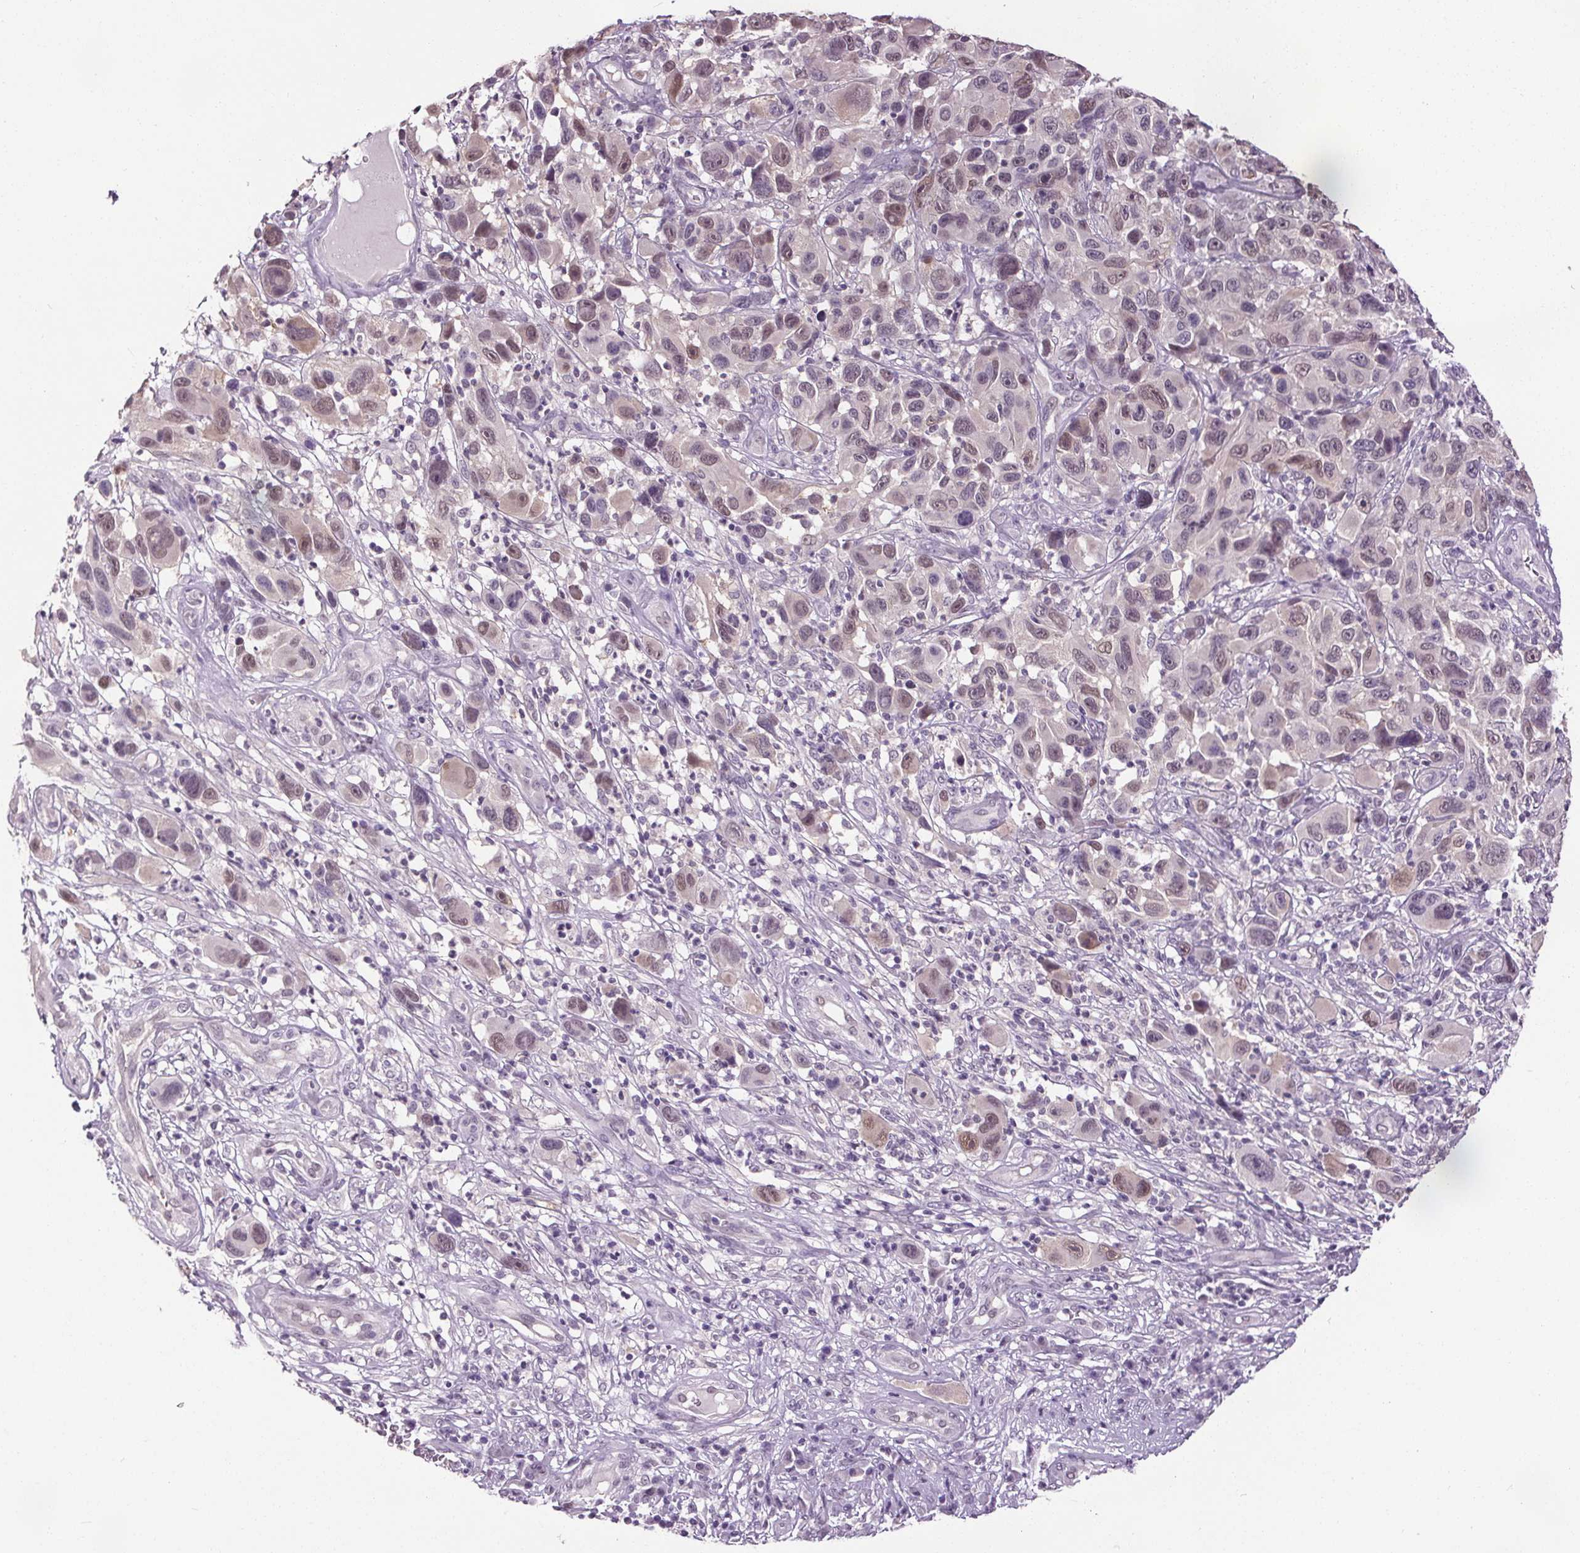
{"staining": {"intensity": "weak", "quantity": "25%-75%", "location": "nuclear"}, "tissue": "melanoma", "cell_type": "Tumor cells", "image_type": "cancer", "snomed": [{"axis": "morphology", "description": "Malignant melanoma, NOS"}, {"axis": "topography", "description": "Skin"}], "caption": "Immunohistochemistry (IHC) (DAB) staining of human melanoma demonstrates weak nuclear protein positivity in approximately 25%-75% of tumor cells. (DAB = brown stain, brightfield microscopy at high magnification).", "gene": "SLC2A9", "patient": {"sex": "male", "age": 53}}